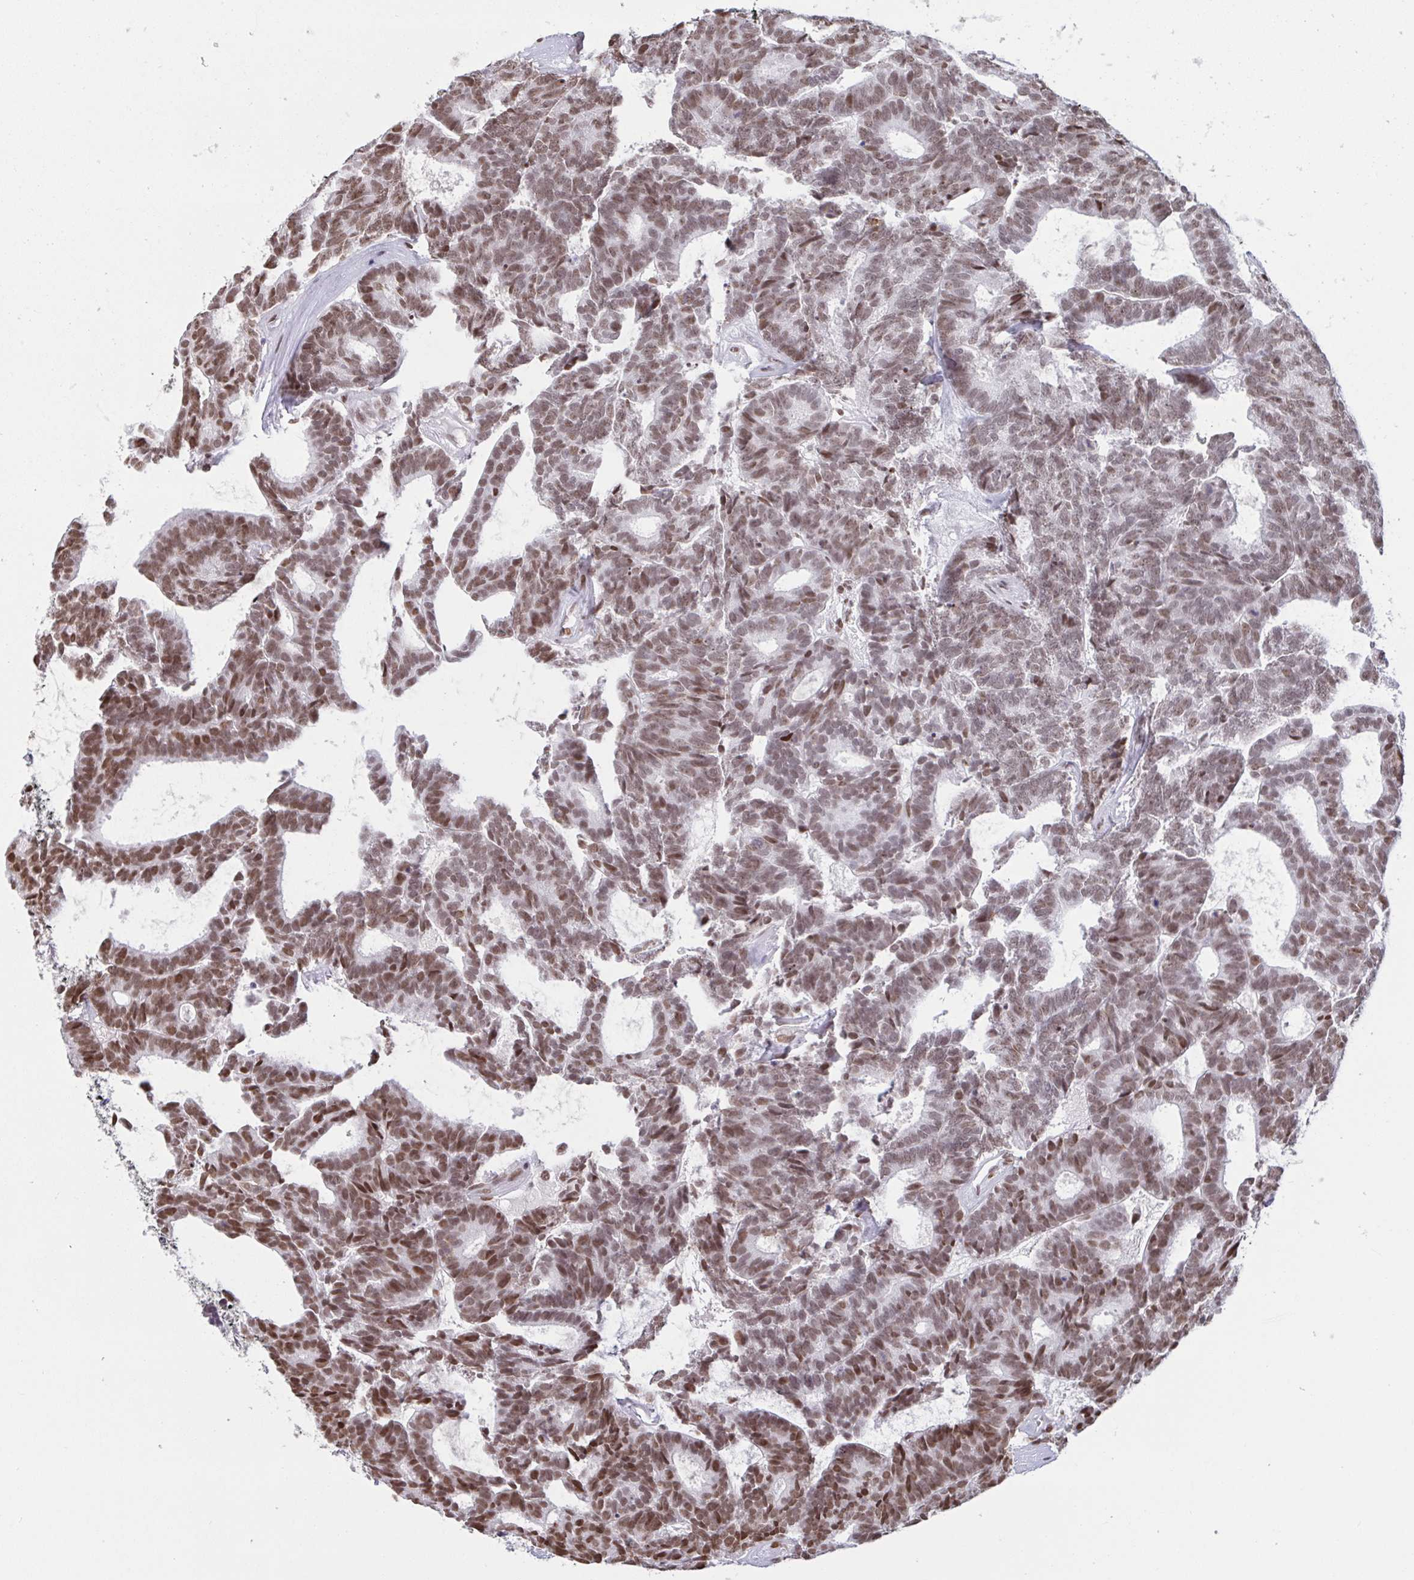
{"staining": {"intensity": "moderate", "quantity": ">75%", "location": "nuclear"}, "tissue": "head and neck cancer", "cell_type": "Tumor cells", "image_type": "cancer", "snomed": [{"axis": "morphology", "description": "Adenocarcinoma, NOS"}, {"axis": "topography", "description": "Head-Neck"}], "caption": "A medium amount of moderate nuclear expression is seen in approximately >75% of tumor cells in adenocarcinoma (head and neck) tissue. Ihc stains the protein in brown and the nuclei are stained blue.", "gene": "CBFA2T2", "patient": {"sex": "female", "age": 81}}